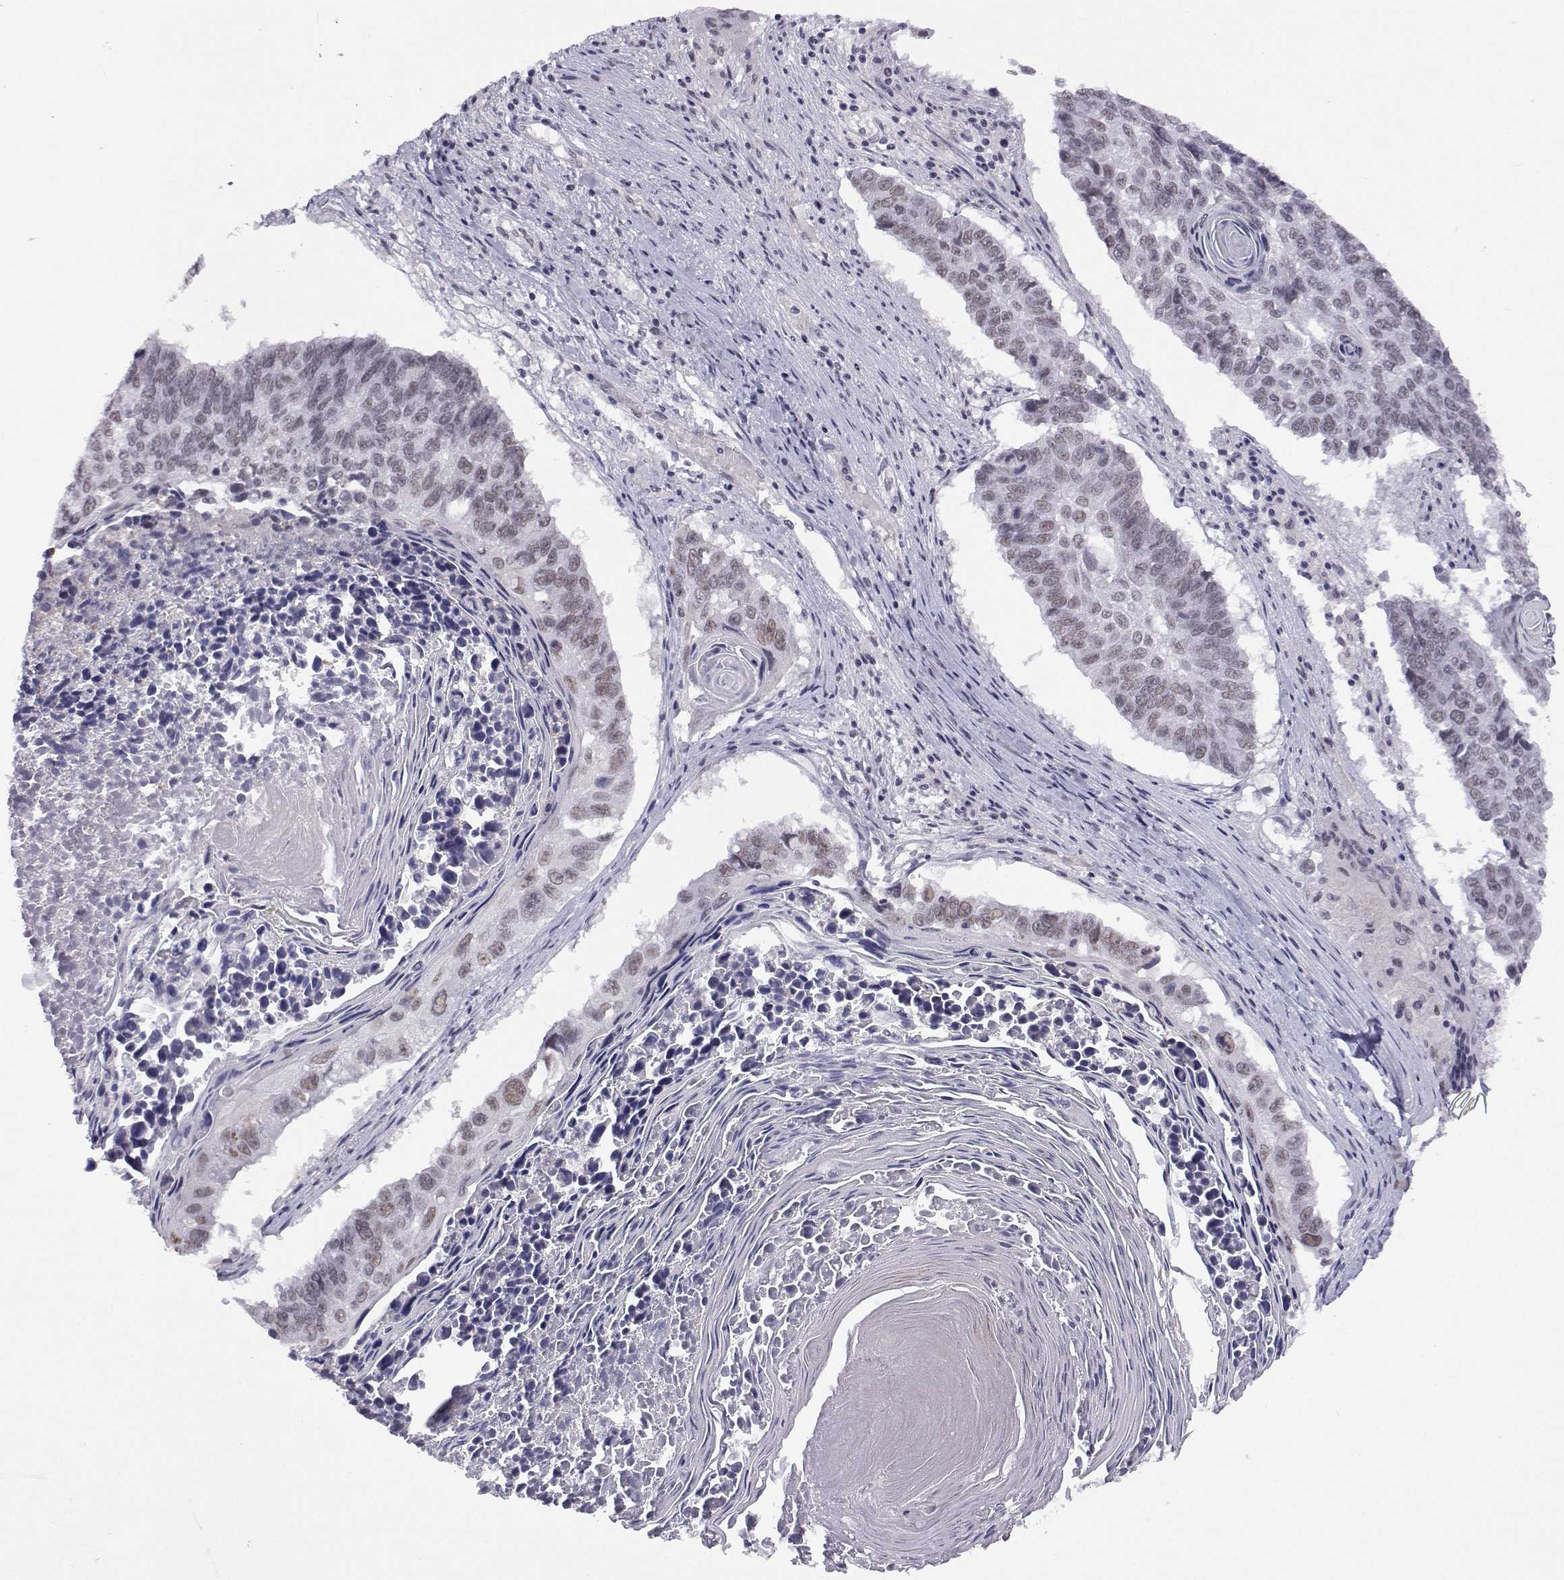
{"staining": {"intensity": "weak", "quantity": "25%-75%", "location": "nuclear"}, "tissue": "lung cancer", "cell_type": "Tumor cells", "image_type": "cancer", "snomed": [{"axis": "morphology", "description": "Squamous cell carcinoma, NOS"}, {"axis": "topography", "description": "Lung"}], "caption": "There is low levels of weak nuclear staining in tumor cells of squamous cell carcinoma (lung), as demonstrated by immunohistochemical staining (brown color).", "gene": "MED26", "patient": {"sex": "male", "age": 73}}